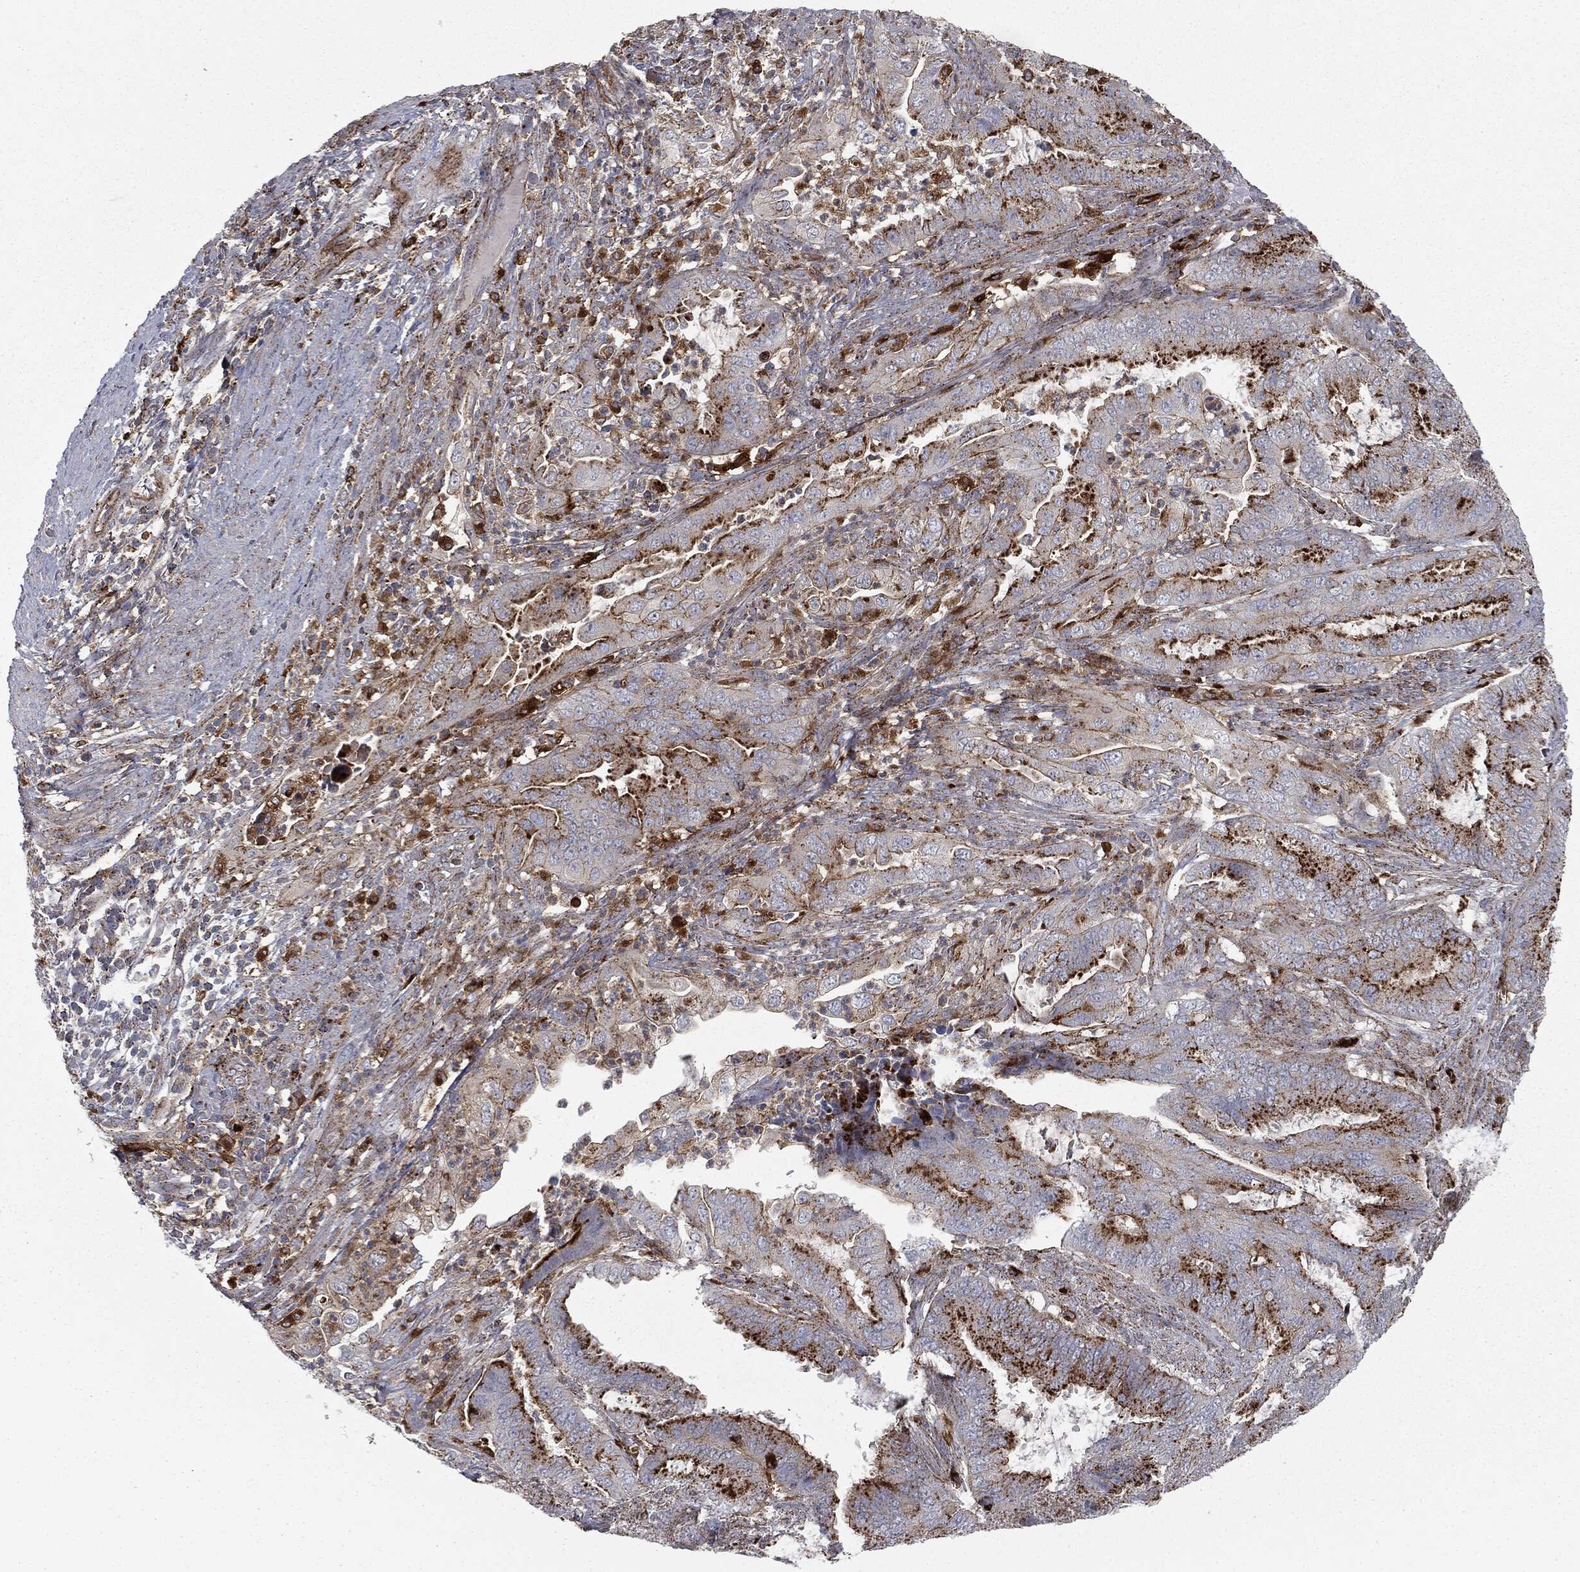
{"staining": {"intensity": "strong", "quantity": "25%-75%", "location": "cytoplasmic/membranous"}, "tissue": "endometrial cancer", "cell_type": "Tumor cells", "image_type": "cancer", "snomed": [{"axis": "morphology", "description": "Adenocarcinoma, NOS"}, {"axis": "topography", "description": "Endometrium"}], "caption": "The photomicrograph demonstrates immunohistochemical staining of adenocarcinoma (endometrial). There is strong cytoplasmic/membranous positivity is present in approximately 25%-75% of tumor cells.", "gene": "CTSA", "patient": {"sex": "female", "age": 51}}